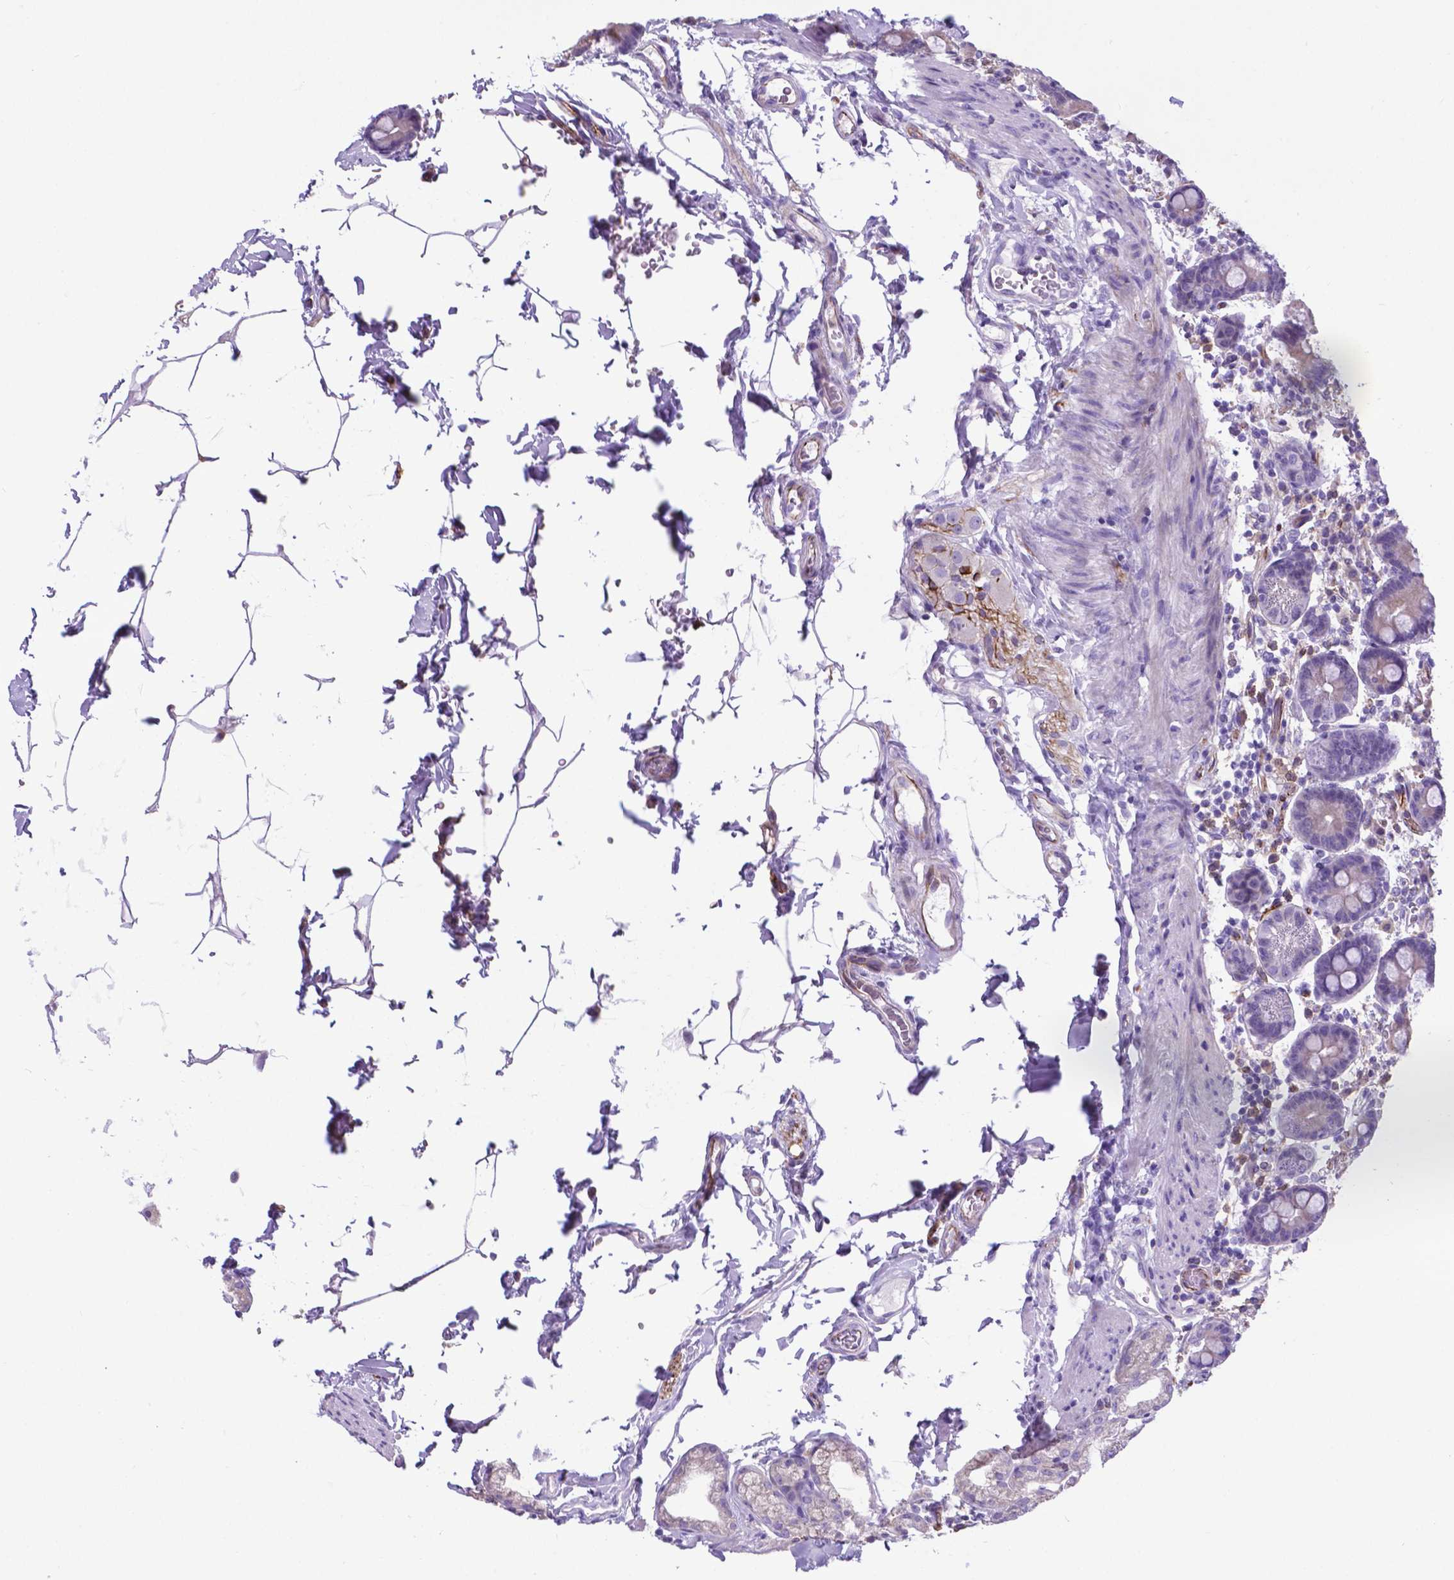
{"staining": {"intensity": "strong", "quantity": "<25%", "location": "cytoplasmic/membranous"}, "tissue": "duodenum", "cell_type": "Glandular cells", "image_type": "normal", "snomed": [{"axis": "morphology", "description": "Normal tissue, NOS"}, {"axis": "topography", "description": "Pancreas"}, {"axis": "topography", "description": "Duodenum"}], "caption": "This image reveals immunohistochemistry staining of unremarkable duodenum, with medium strong cytoplasmic/membranous positivity in about <25% of glandular cells.", "gene": "LZTR1", "patient": {"sex": "male", "age": 59}}